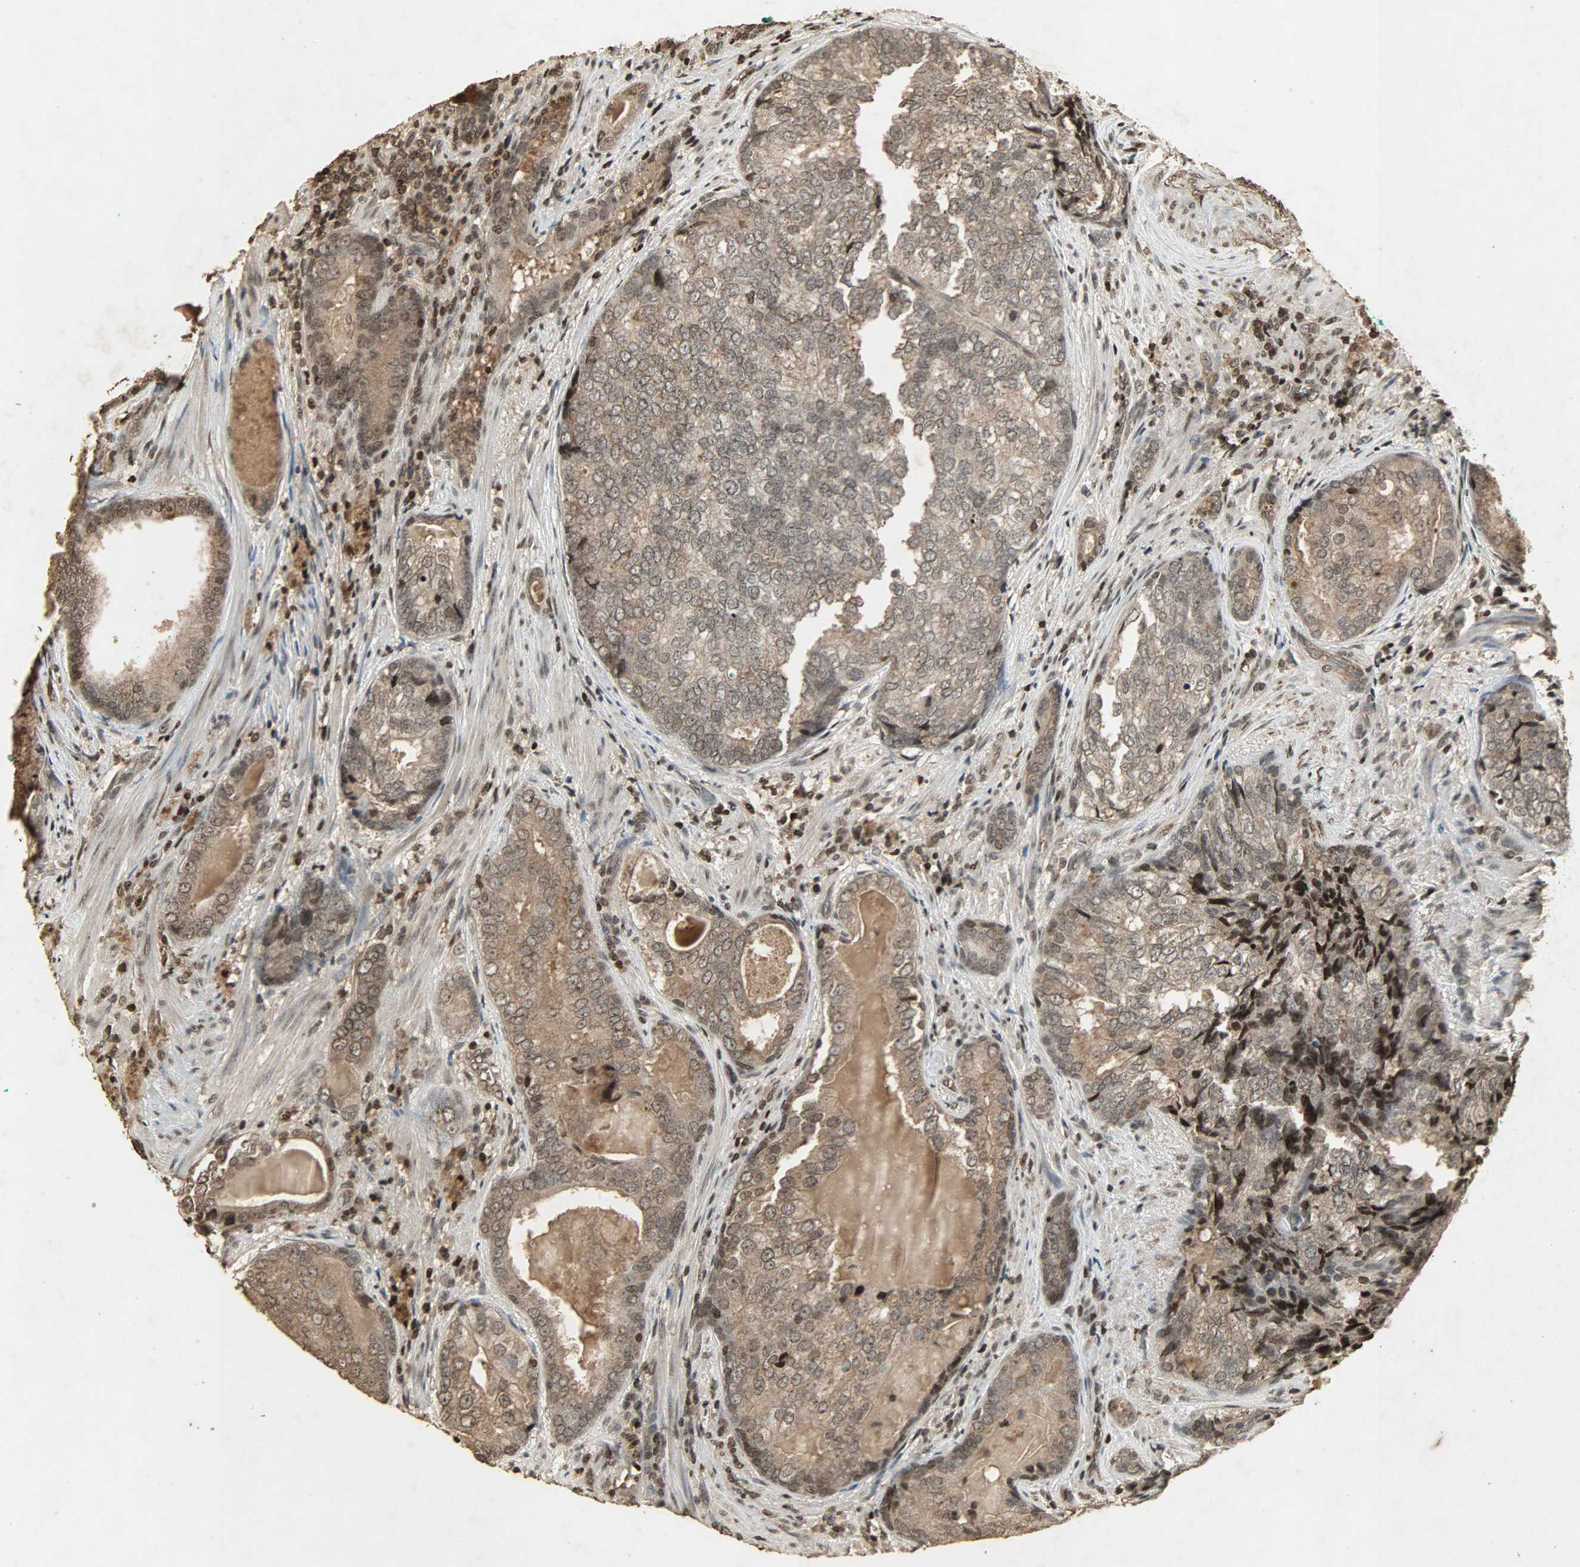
{"staining": {"intensity": "moderate", "quantity": ">75%", "location": "cytoplasmic/membranous,nuclear"}, "tissue": "prostate cancer", "cell_type": "Tumor cells", "image_type": "cancer", "snomed": [{"axis": "morphology", "description": "Adenocarcinoma, High grade"}, {"axis": "topography", "description": "Prostate"}], "caption": "The image demonstrates immunohistochemical staining of high-grade adenocarcinoma (prostate). There is moderate cytoplasmic/membranous and nuclear expression is seen in about >75% of tumor cells.", "gene": "PPP3R1", "patient": {"sex": "male", "age": 66}}